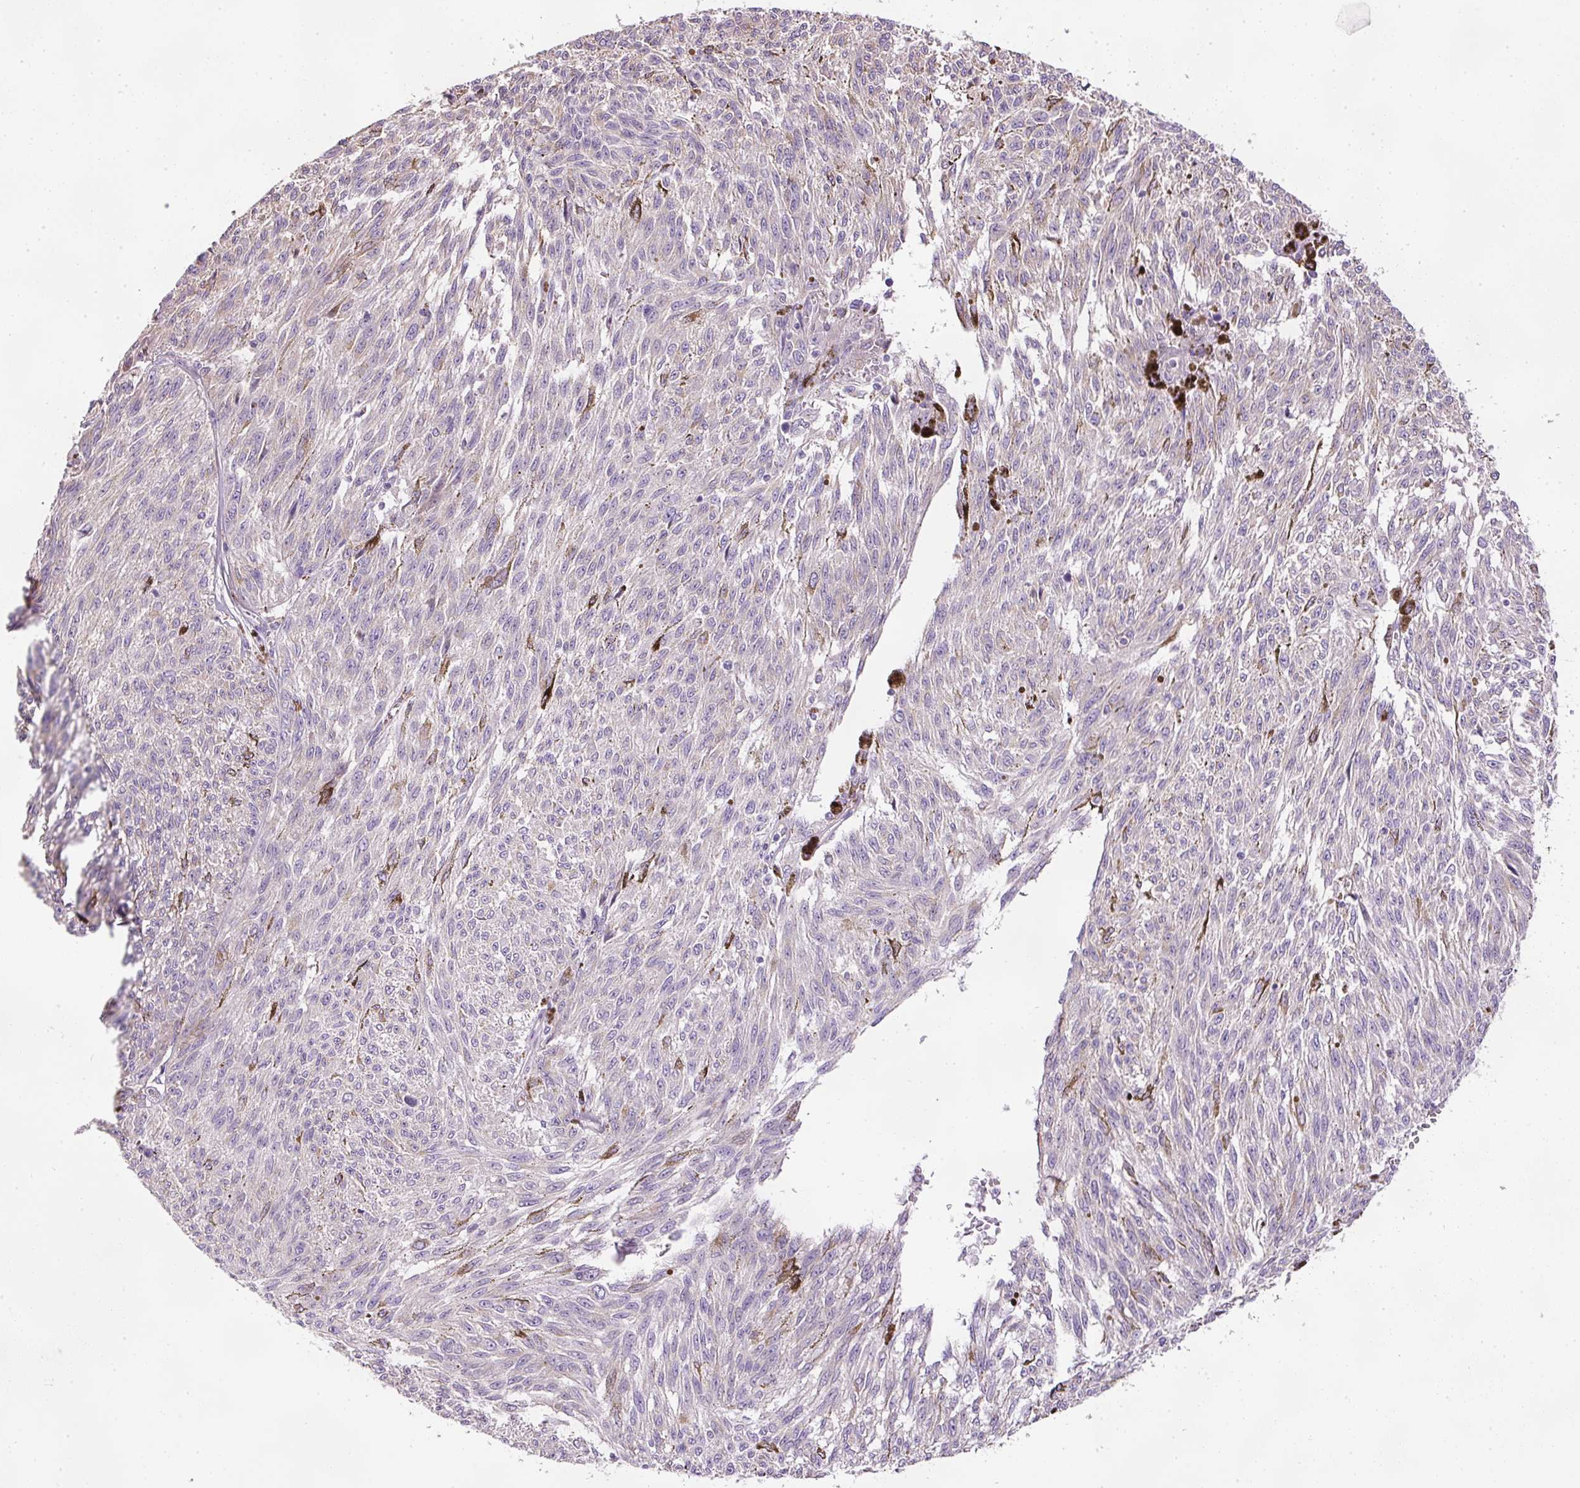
{"staining": {"intensity": "negative", "quantity": "none", "location": "none"}, "tissue": "melanoma", "cell_type": "Tumor cells", "image_type": "cancer", "snomed": [{"axis": "morphology", "description": "Malignant melanoma, NOS"}, {"axis": "topography", "description": "Skin"}], "caption": "Melanoma stained for a protein using IHC demonstrates no staining tumor cells.", "gene": "KPNA5", "patient": {"sex": "female", "age": 72}}